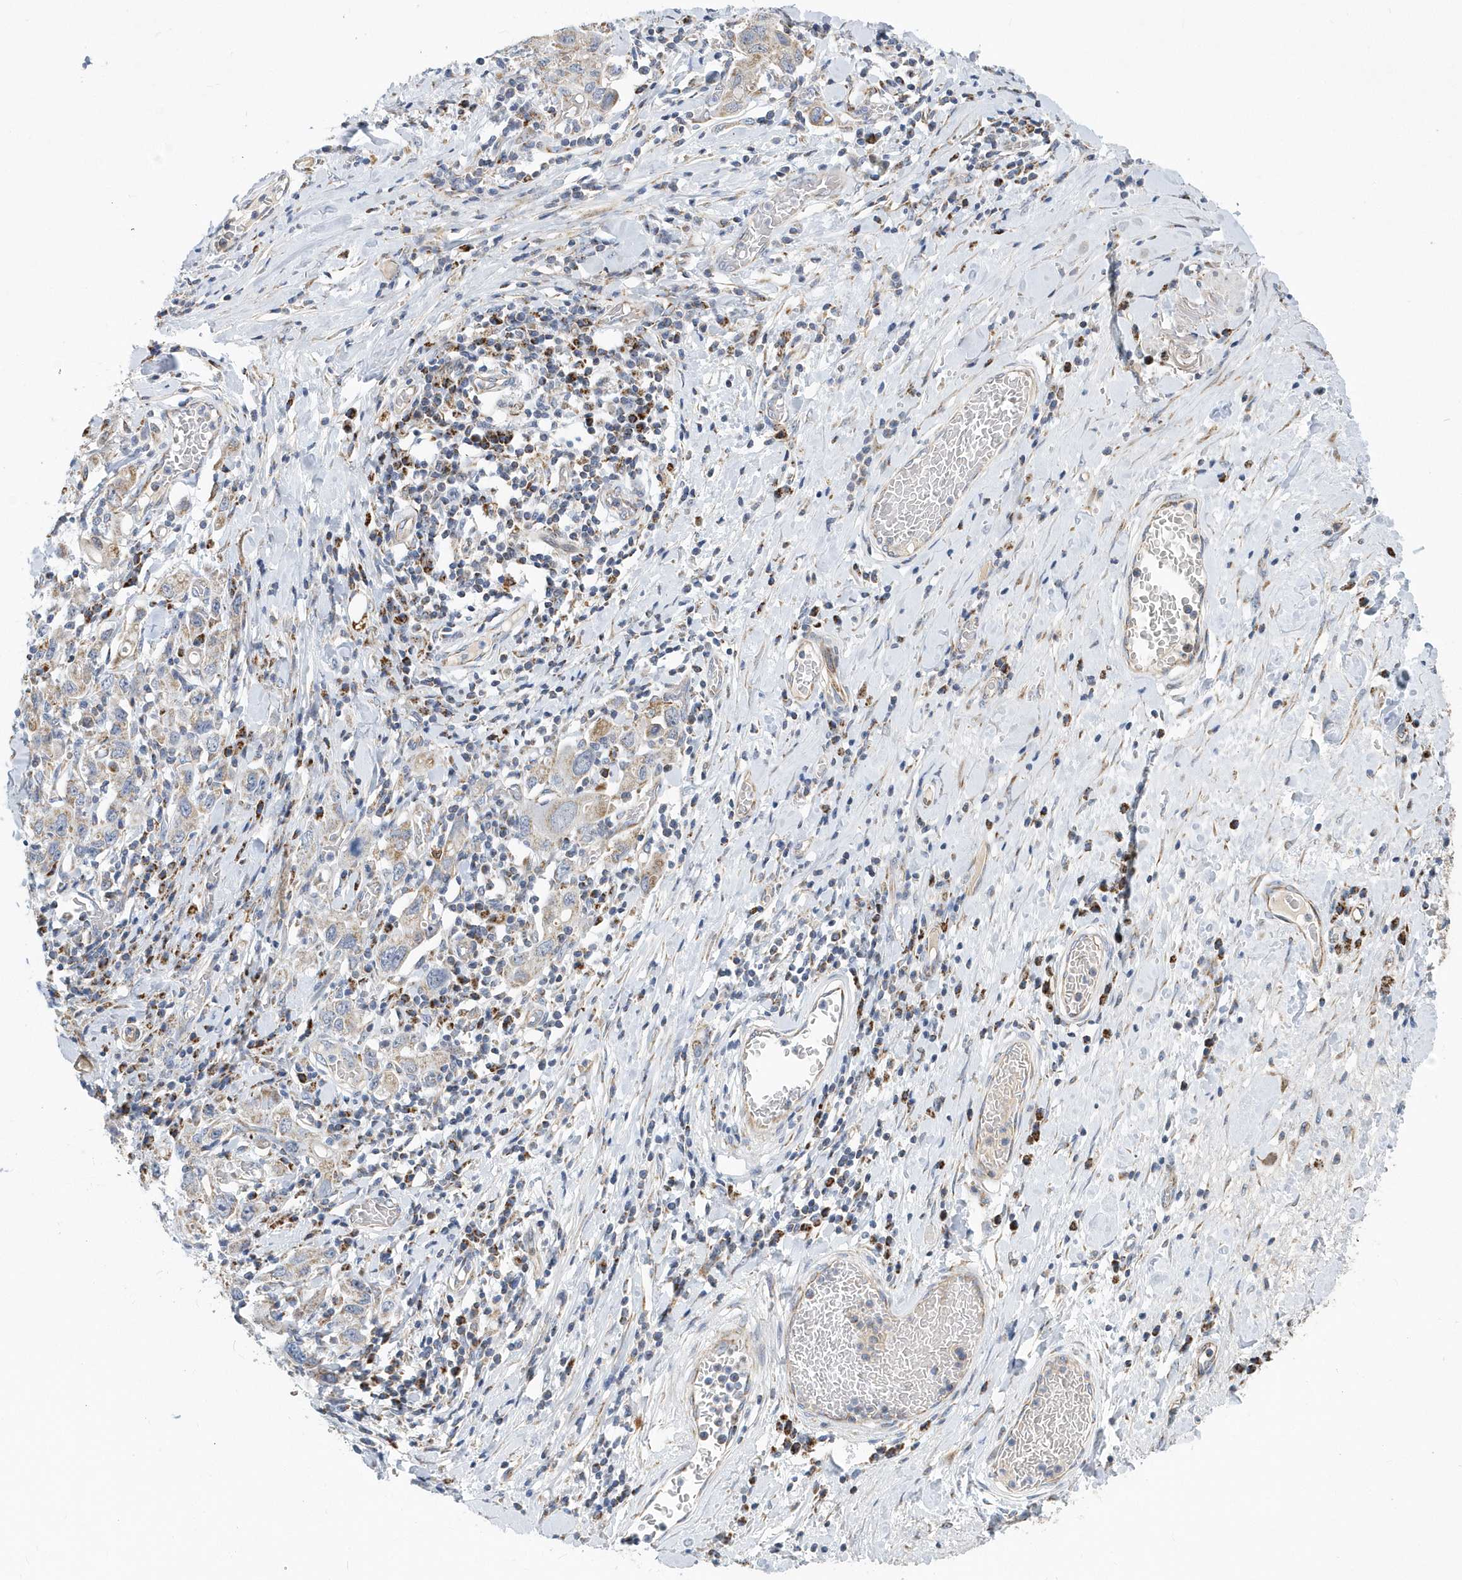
{"staining": {"intensity": "negative", "quantity": "none", "location": "none"}, "tissue": "stomach cancer", "cell_type": "Tumor cells", "image_type": "cancer", "snomed": [{"axis": "morphology", "description": "Adenocarcinoma, NOS"}, {"axis": "topography", "description": "Stomach, upper"}], "caption": "High magnification brightfield microscopy of stomach cancer (adenocarcinoma) stained with DAB (3,3'-diaminobenzidine) (brown) and counterstained with hematoxylin (blue): tumor cells show no significant staining. (DAB (3,3'-diaminobenzidine) immunohistochemistry with hematoxylin counter stain).", "gene": "VWA5B2", "patient": {"sex": "male", "age": 62}}